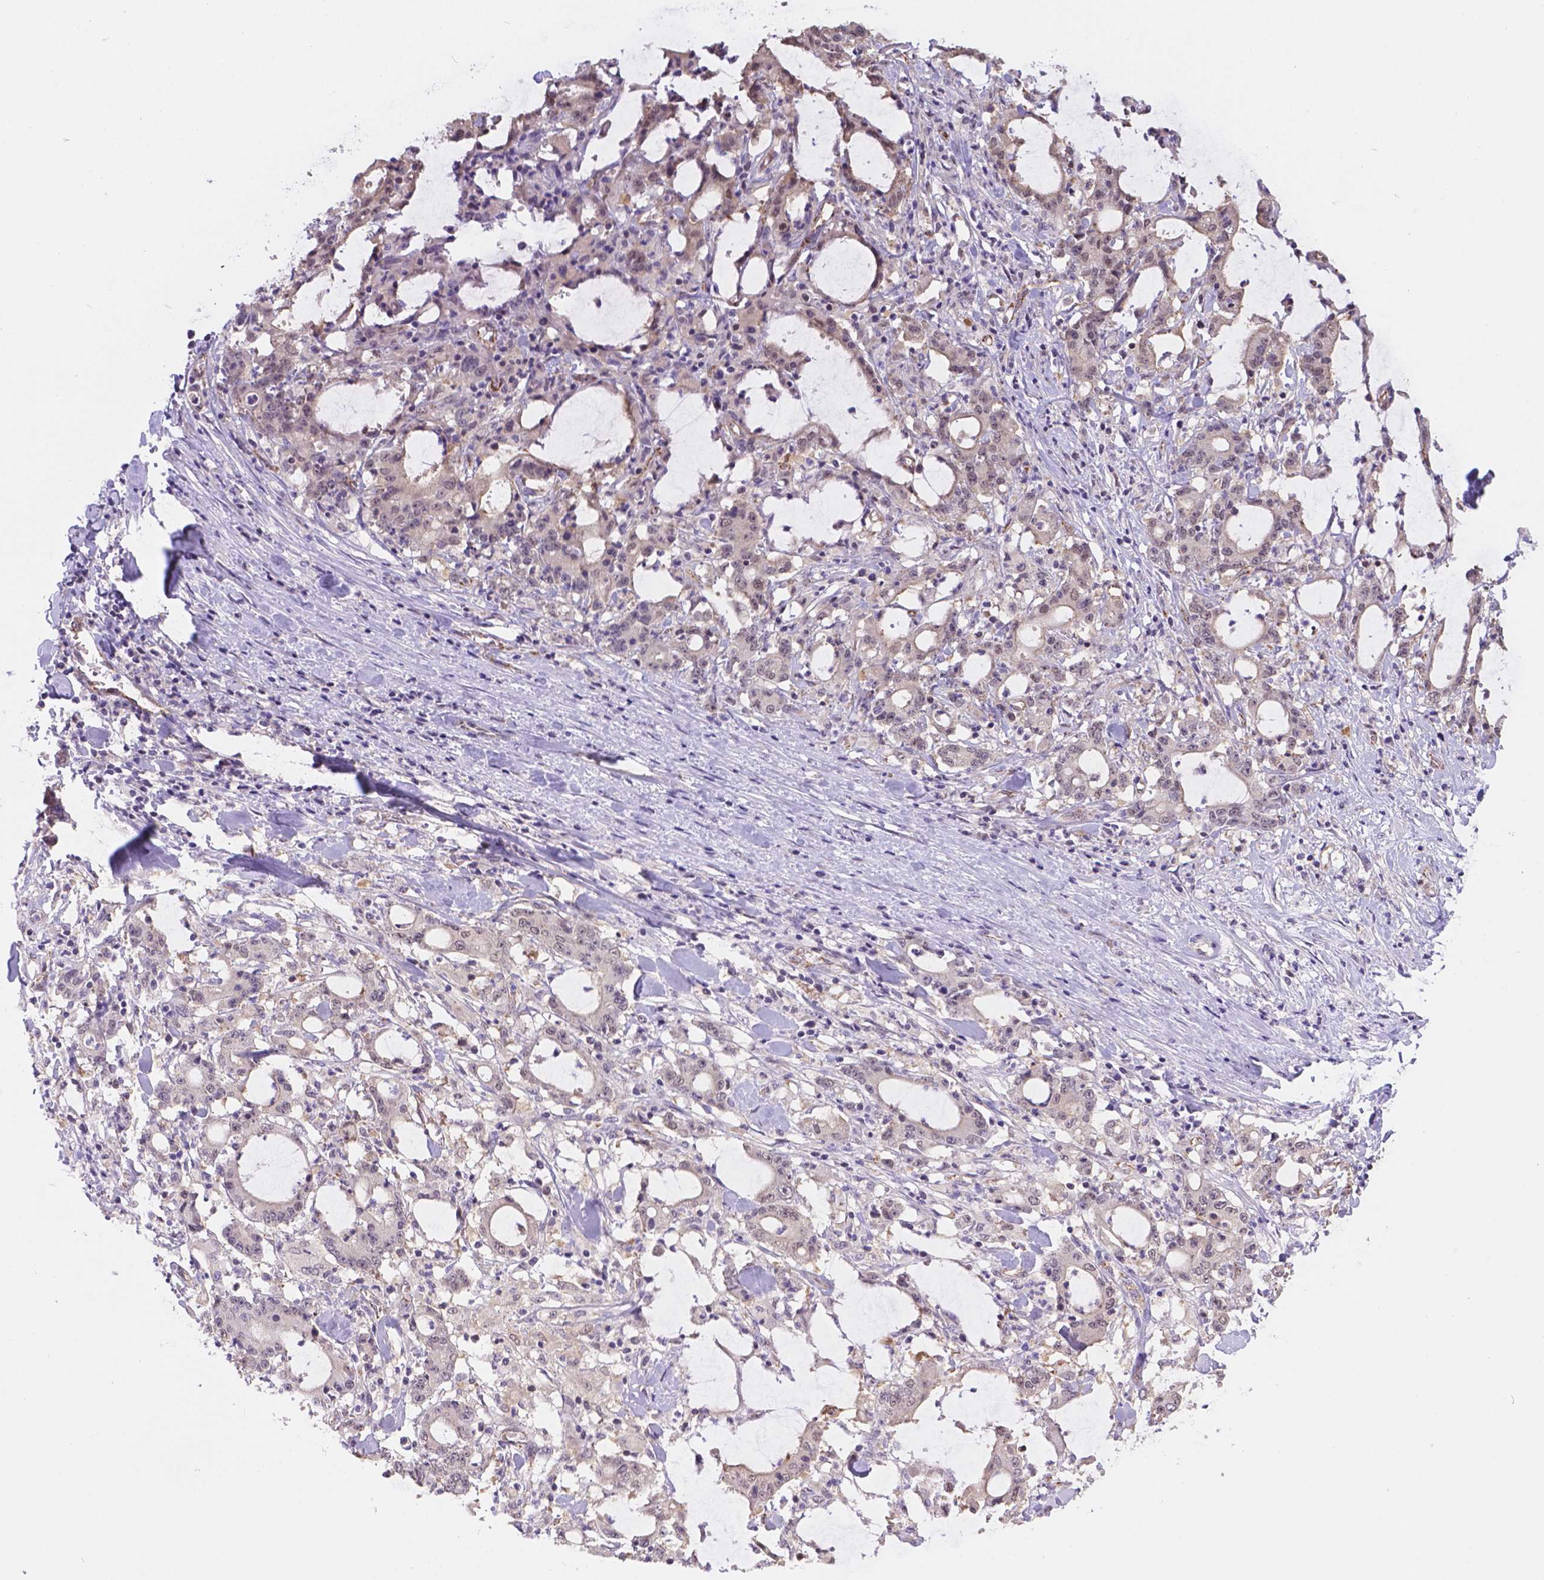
{"staining": {"intensity": "negative", "quantity": "none", "location": "none"}, "tissue": "stomach cancer", "cell_type": "Tumor cells", "image_type": "cancer", "snomed": [{"axis": "morphology", "description": "Adenocarcinoma, NOS"}, {"axis": "topography", "description": "Stomach, upper"}], "caption": "Immunohistochemistry micrograph of human stomach cancer (adenocarcinoma) stained for a protein (brown), which demonstrates no staining in tumor cells.", "gene": "NXPE2", "patient": {"sex": "male", "age": 68}}